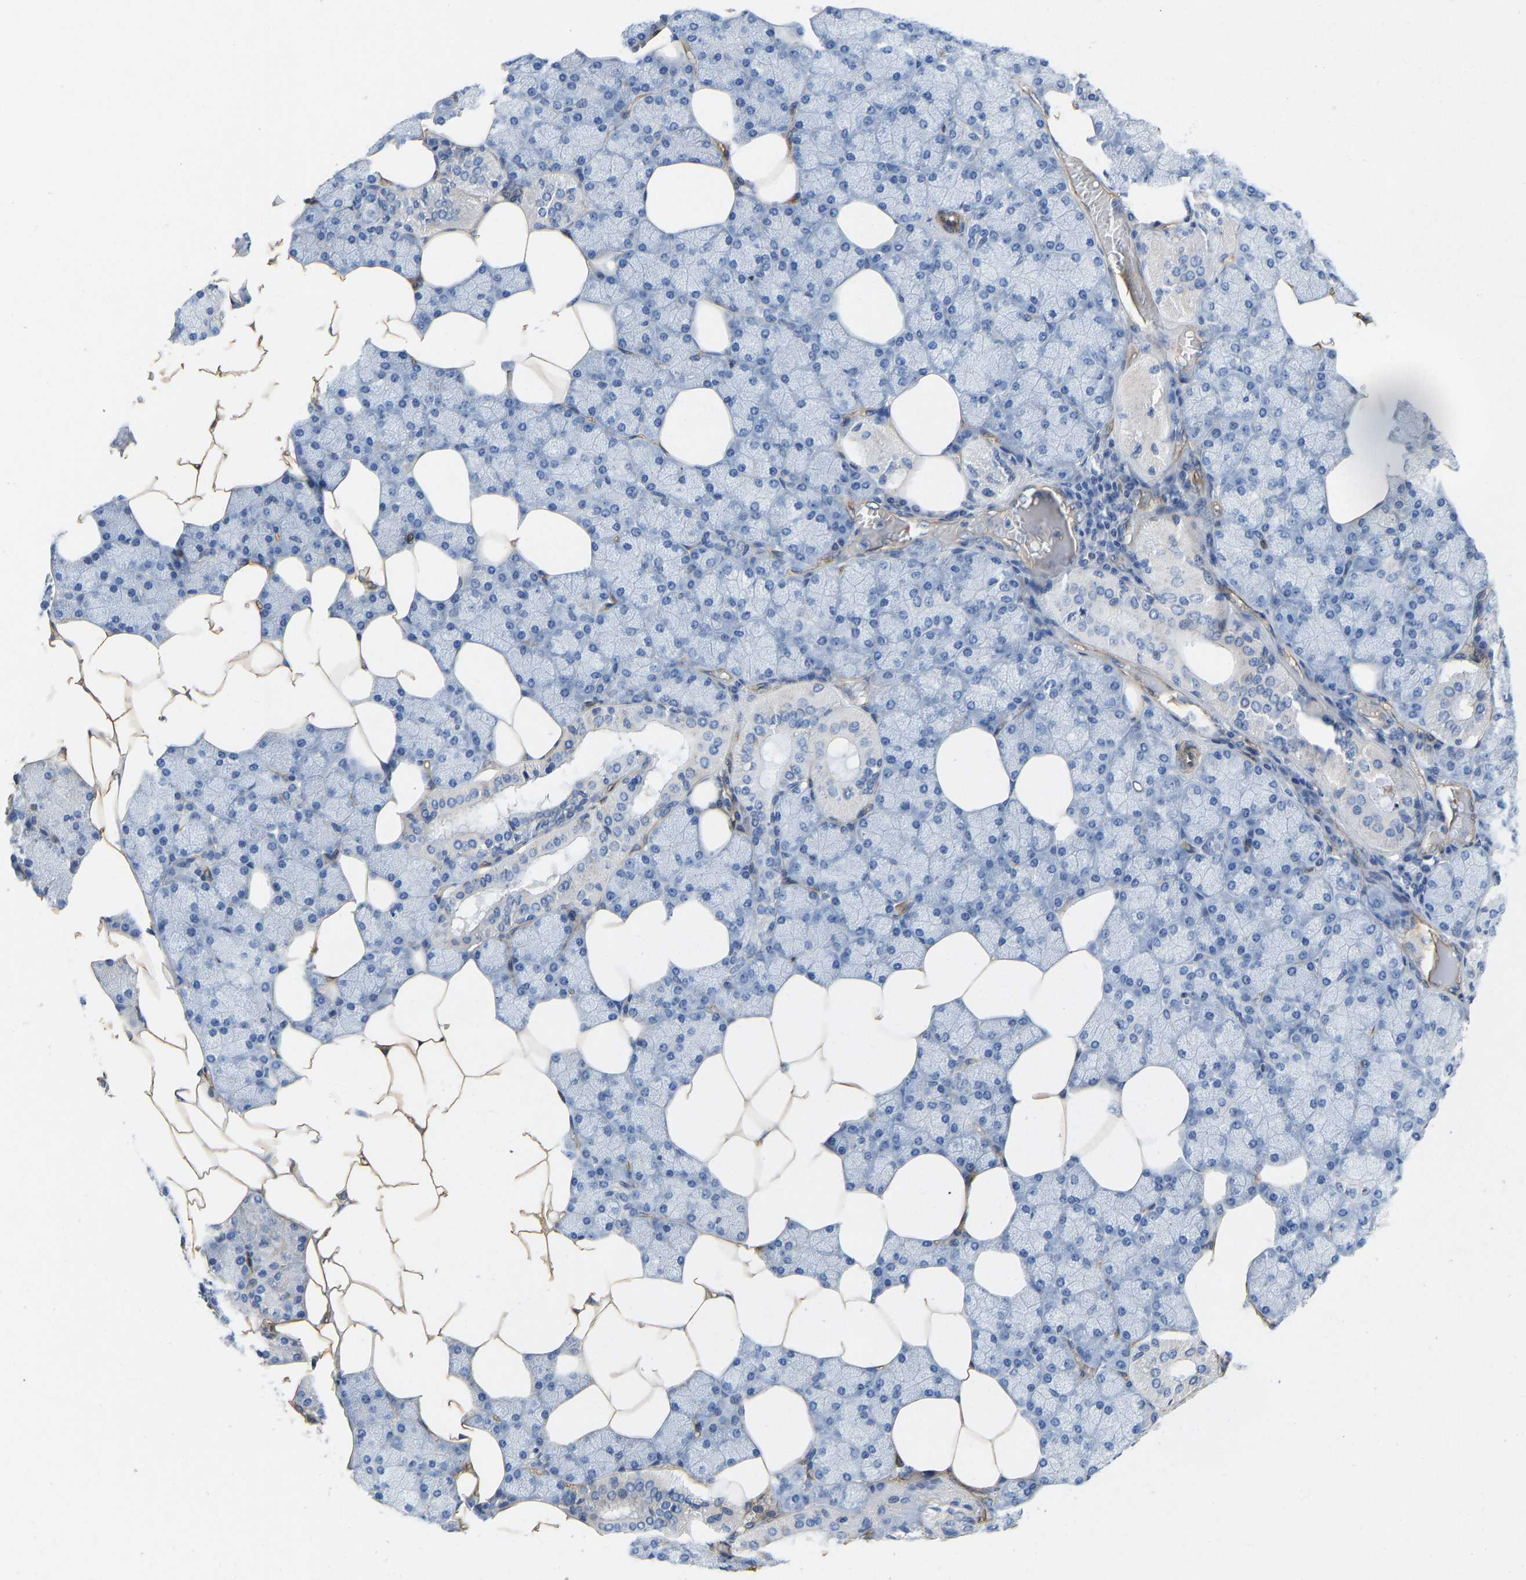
{"staining": {"intensity": "negative", "quantity": "none", "location": "none"}, "tissue": "salivary gland", "cell_type": "Glandular cells", "image_type": "normal", "snomed": [{"axis": "morphology", "description": "Normal tissue, NOS"}, {"axis": "topography", "description": "Salivary gland"}], "caption": "Immunohistochemical staining of benign salivary gland displays no significant expression in glandular cells.", "gene": "ELMO2", "patient": {"sex": "male", "age": 62}}